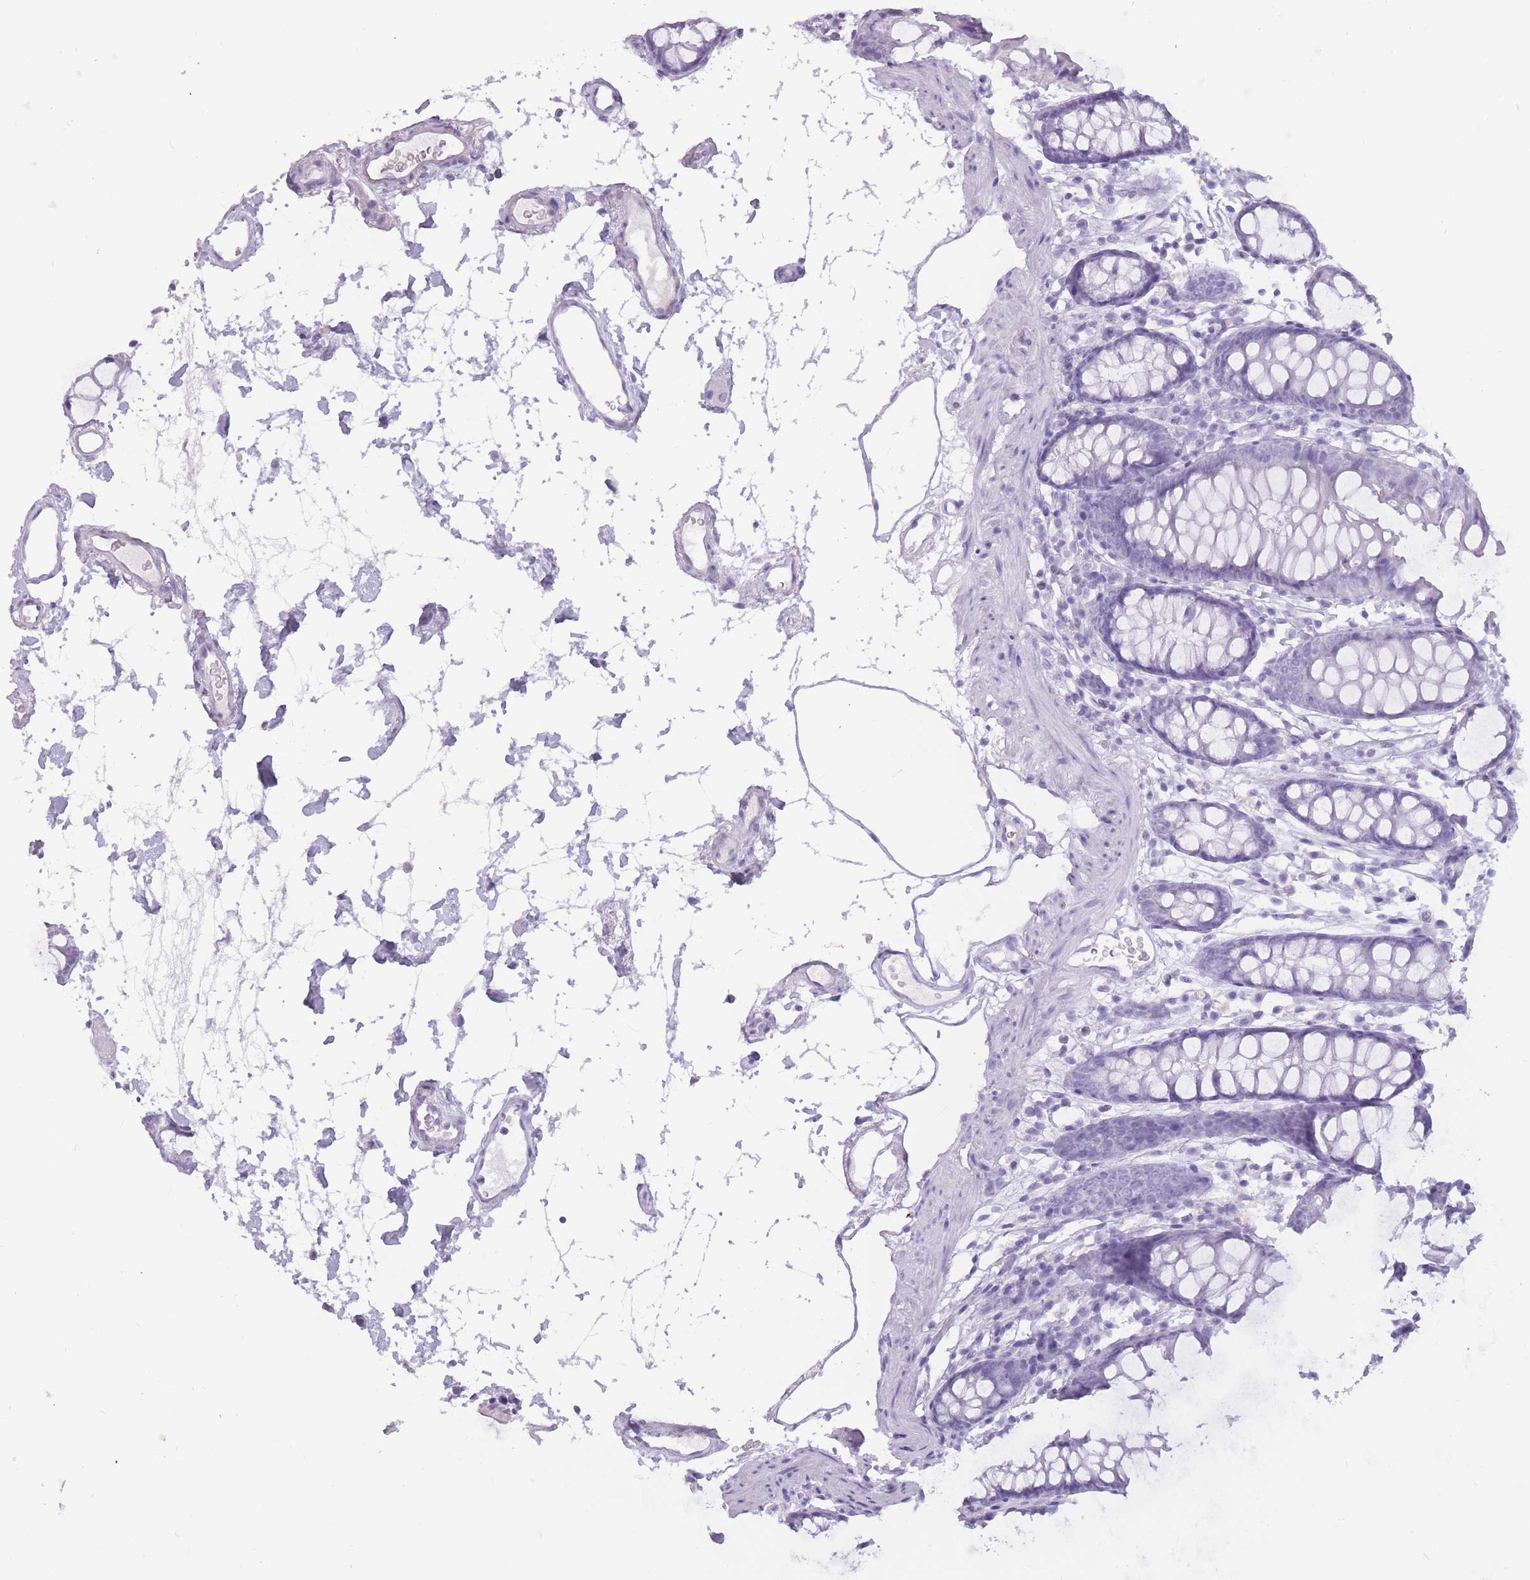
{"staining": {"intensity": "negative", "quantity": "none", "location": "none"}, "tissue": "colon", "cell_type": "Endothelial cells", "image_type": "normal", "snomed": [{"axis": "morphology", "description": "Normal tissue, NOS"}, {"axis": "topography", "description": "Colon"}], "caption": "The micrograph demonstrates no staining of endothelial cells in normal colon.", "gene": "PNMA3", "patient": {"sex": "female", "age": 84}}